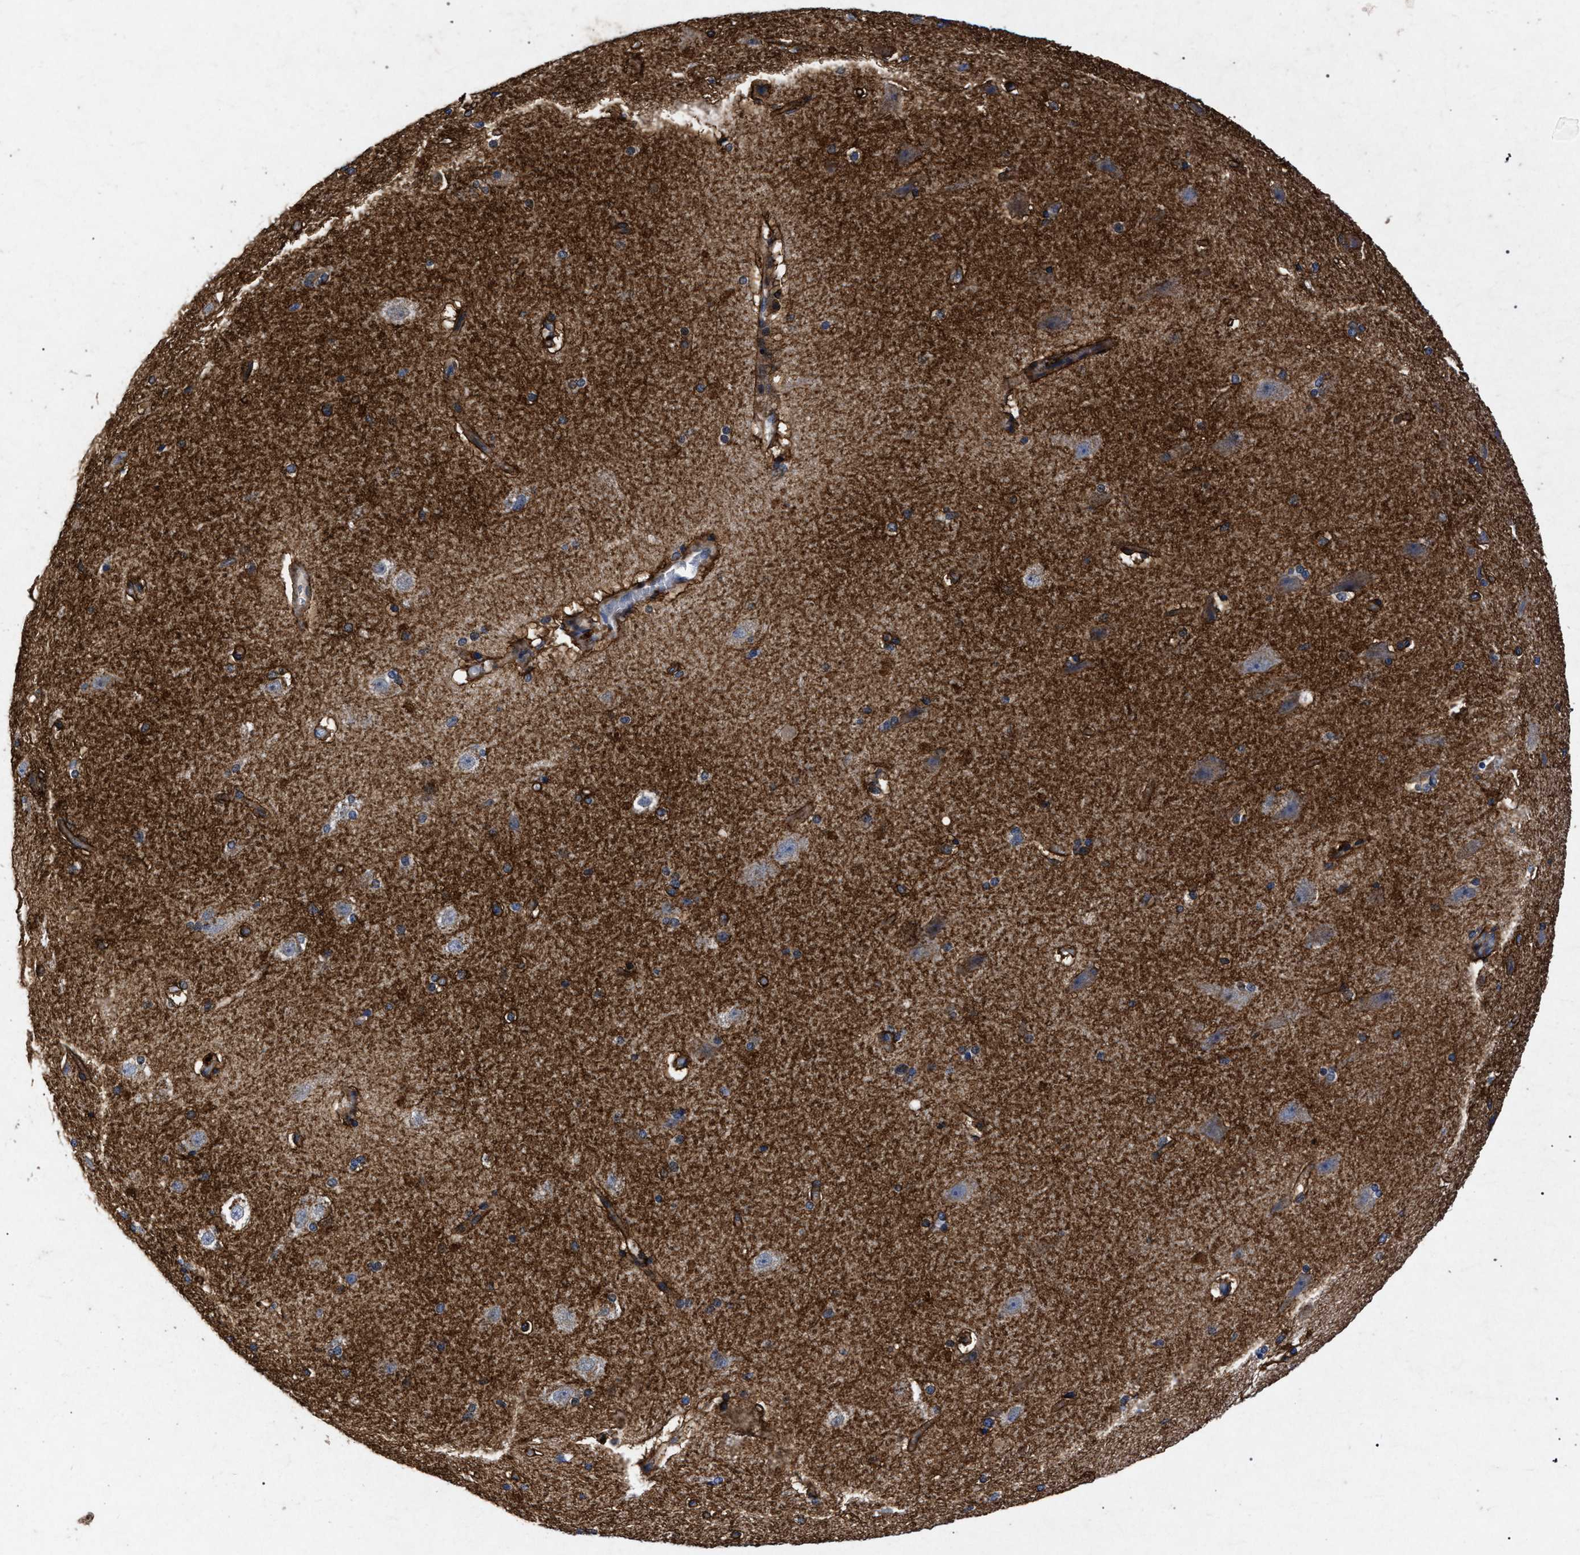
{"staining": {"intensity": "weak", "quantity": ">75%", "location": "cytoplasmic/membranous"}, "tissue": "cerebral cortex", "cell_type": "Endothelial cells", "image_type": "normal", "snomed": [{"axis": "morphology", "description": "Normal tissue, NOS"}, {"axis": "topography", "description": "Cerebral cortex"}, {"axis": "topography", "description": "Hippocampus"}], "caption": "Immunohistochemical staining of normal human cerebral cortex shows weak cytoplasmic/membranous protein staining in about >75% of endothelial cells. (brown staining indicates protein expression, while blue staining denotes nuclei).", "gene": "ATP1A2", "patient": {"sex": "female", "age": 19}}